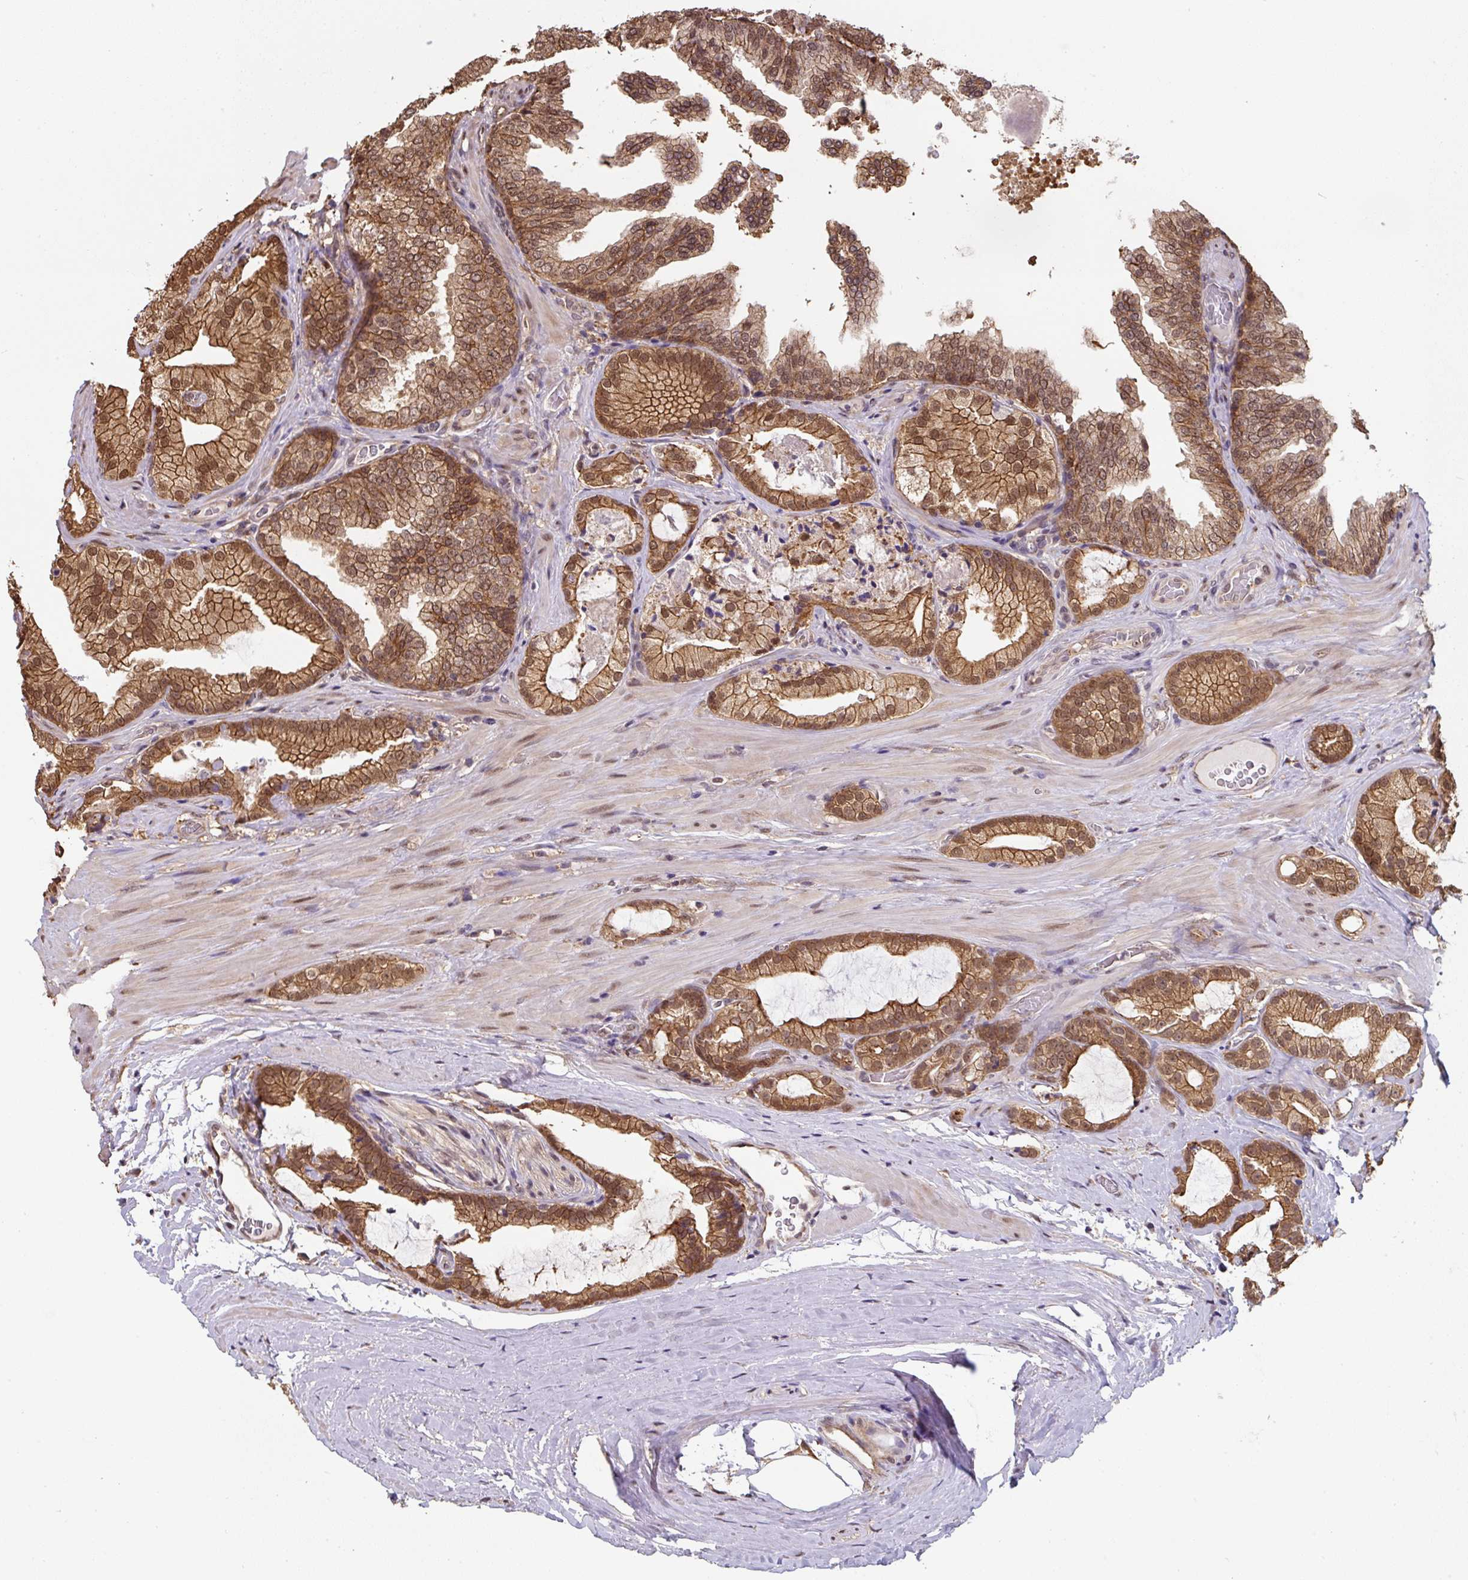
{"staining": {"intensity": "strong", "quantity": ">75%", "location": "cytoplasmic/membranous,nuclear"}, "tissue": "prostate cancer", "cell_type": "Tumor cells", "image_type": "cancer", "snomed": [{"axis": "morphology", "description": "Adenocarcinoma, High grade"}, {"axis": "topography", "description": "Prostate"}], "caption": "Strong cytoplasmic/membranous and nuclear expression for a protein is present in about >75% of tumor cells of prostate cancer (adenocarcinoma (high-grade)) using immunohistochemistry.", "gene": "ST13", "patient": {"sex": "male", "age": 68}}